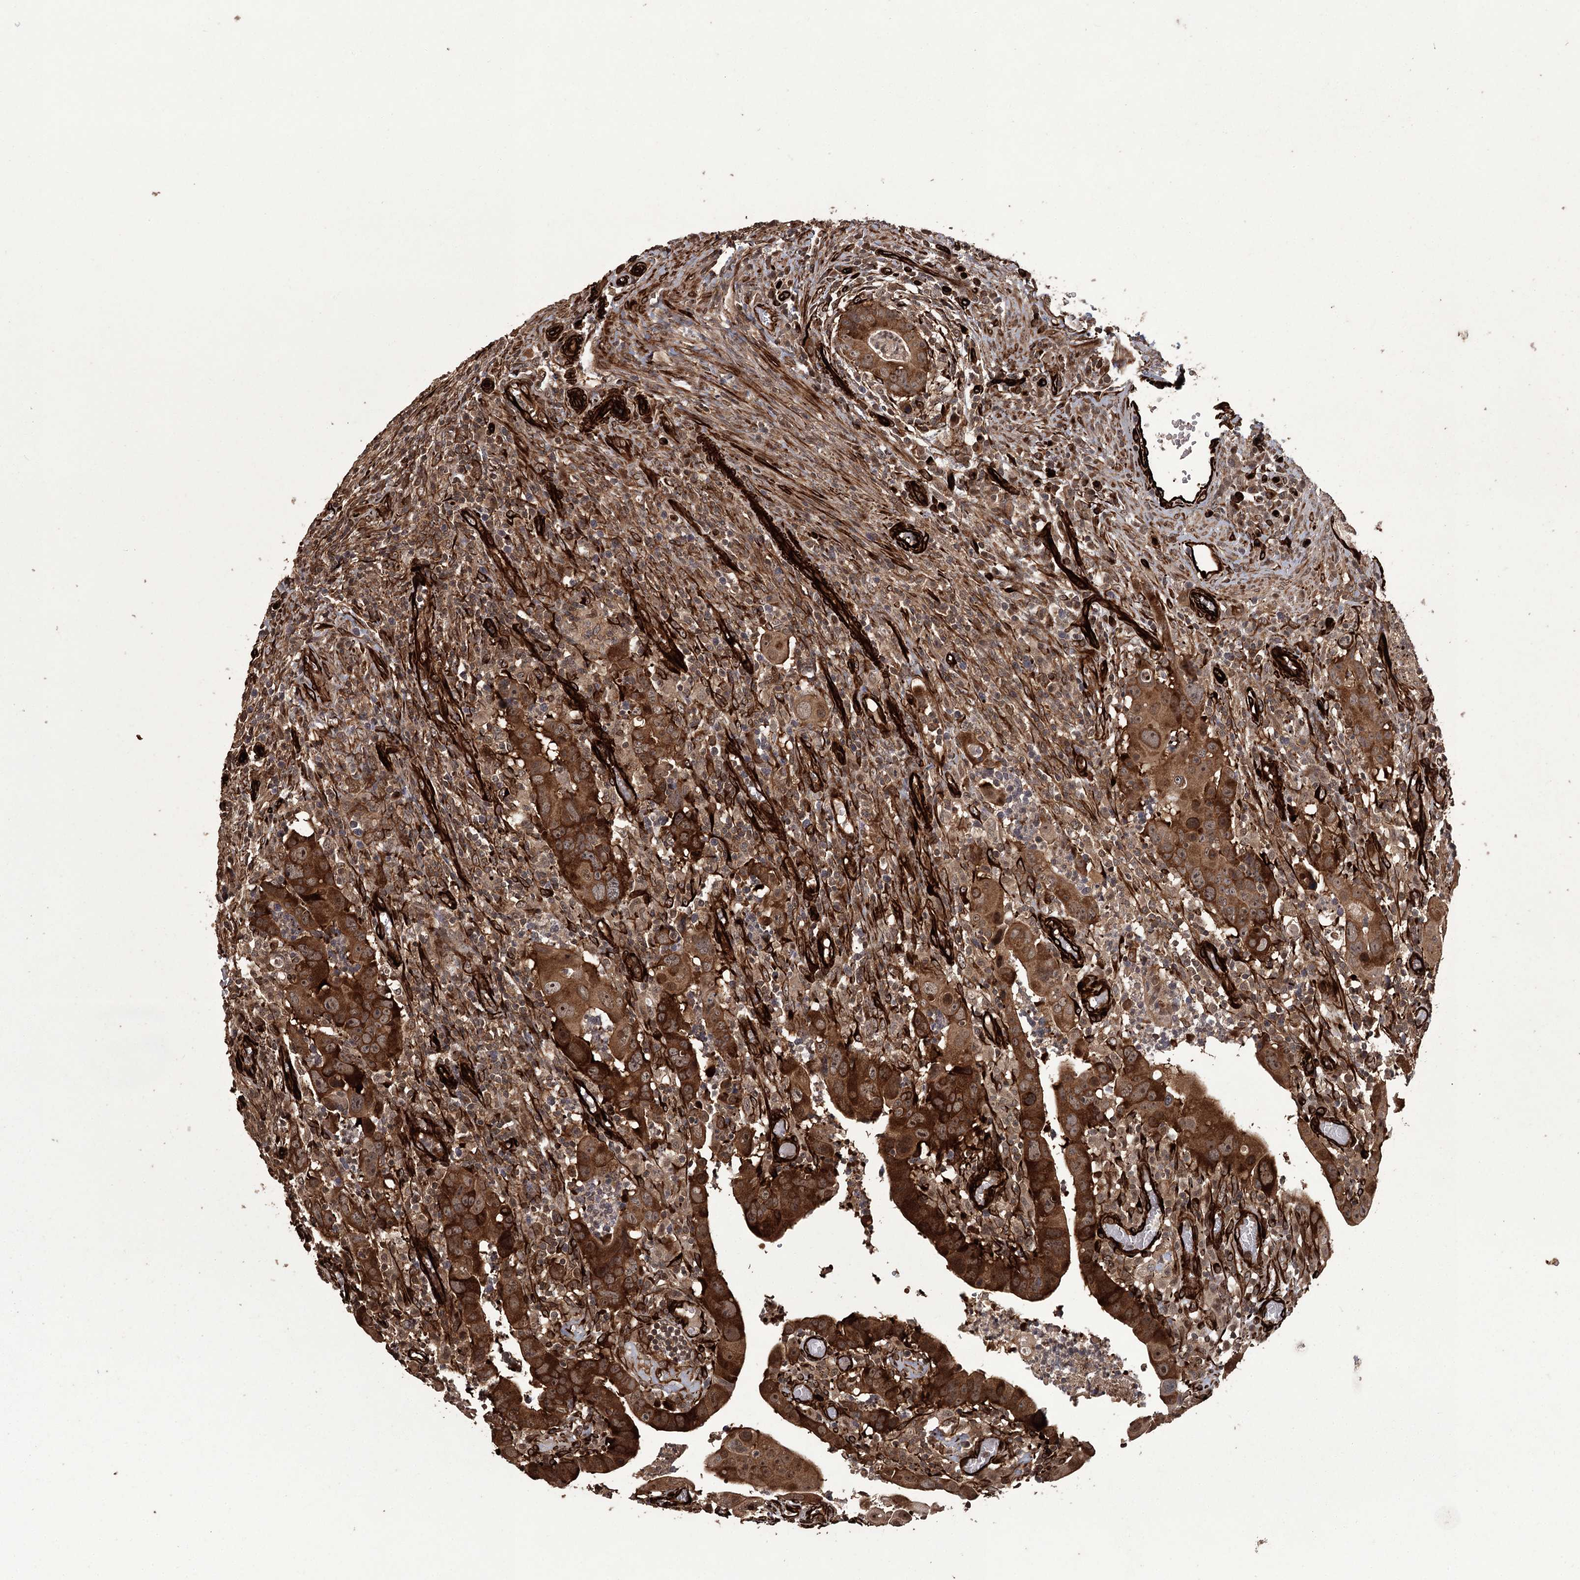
{"staining": {"intensity": "strong", "quantity": ">75%", "location": "cytoplasmic/membranous"}, "tissue": "colorectal cancer", "cell_type": "Tumor cells", "image_type": "cancer", "snomed": [{"axis": "morphology", "description": "Normal tissue, NOS"}, {"axis": "morphology", "description": "Adenocarcinoma, NOS"}, {"axis": "topography", "description": "Rectum"}], "caption": "A brown stain shows strong cytoplasmic/membranous expression of a protein in human adenocarcinoma (colorectal) tumor cells.", "gene": "RPAP3", "patient": {"sex": "female", "age": 65}}